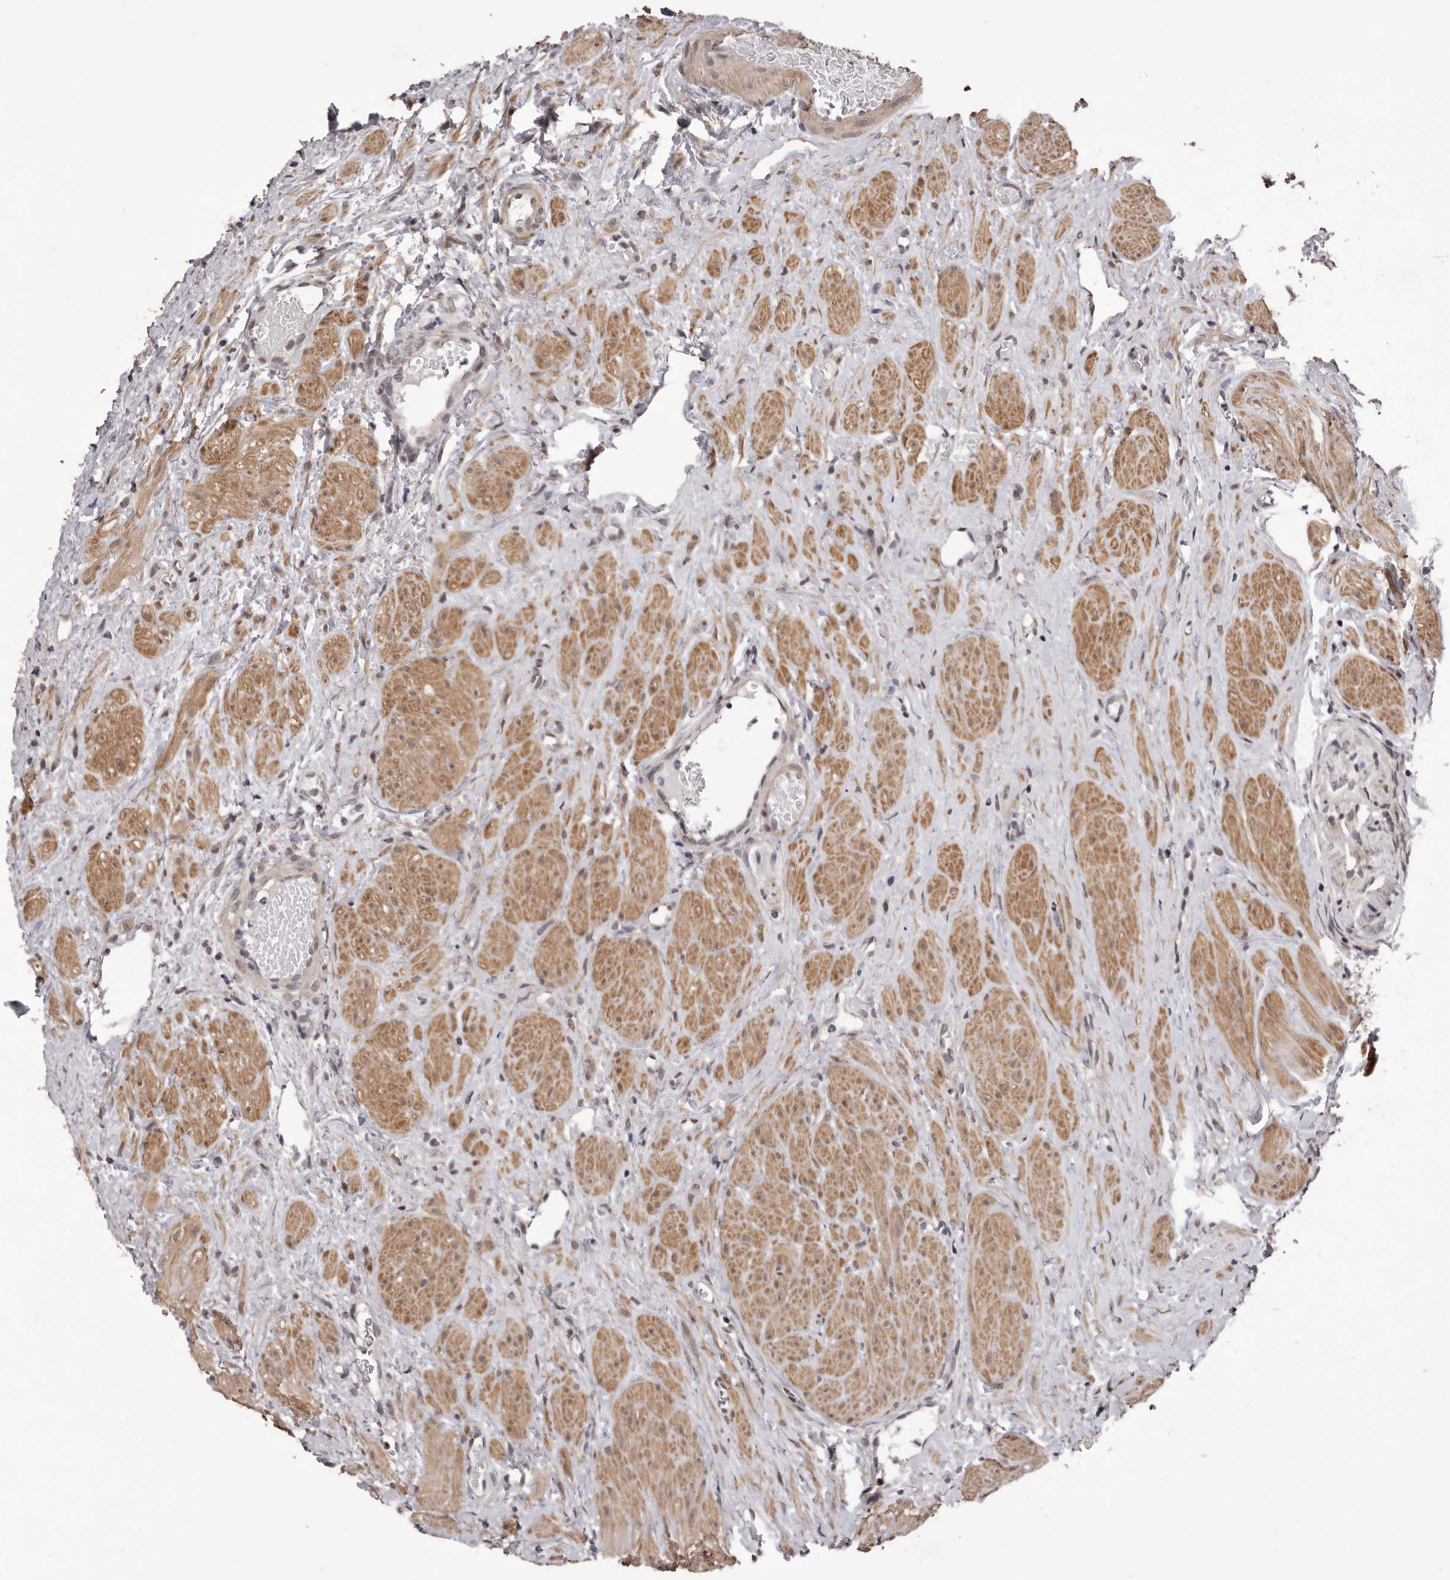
{"staining": {"intensity": "weak", "quantity": "<25%", "location": "nuclear"}, "tissue": "ovary", "cell_type": "Ovarian stroma cells", "image_type": "normal", "snomed": [{"axis": "morphology", "description": "Normal tissue, NOS"}, {"axis": "morphology", "description": "Cyst, NOS"}, {"axis": "topography", "description": "Ovary"}], "caption": "The image reveals no staining of ovarian stroma cells in benign ovary. (DAB immunohistochemistry visualized using brightfield microscopy, high magnification).", "gene": "CELF3", "patient": {"sex": "female", "age": 33}}